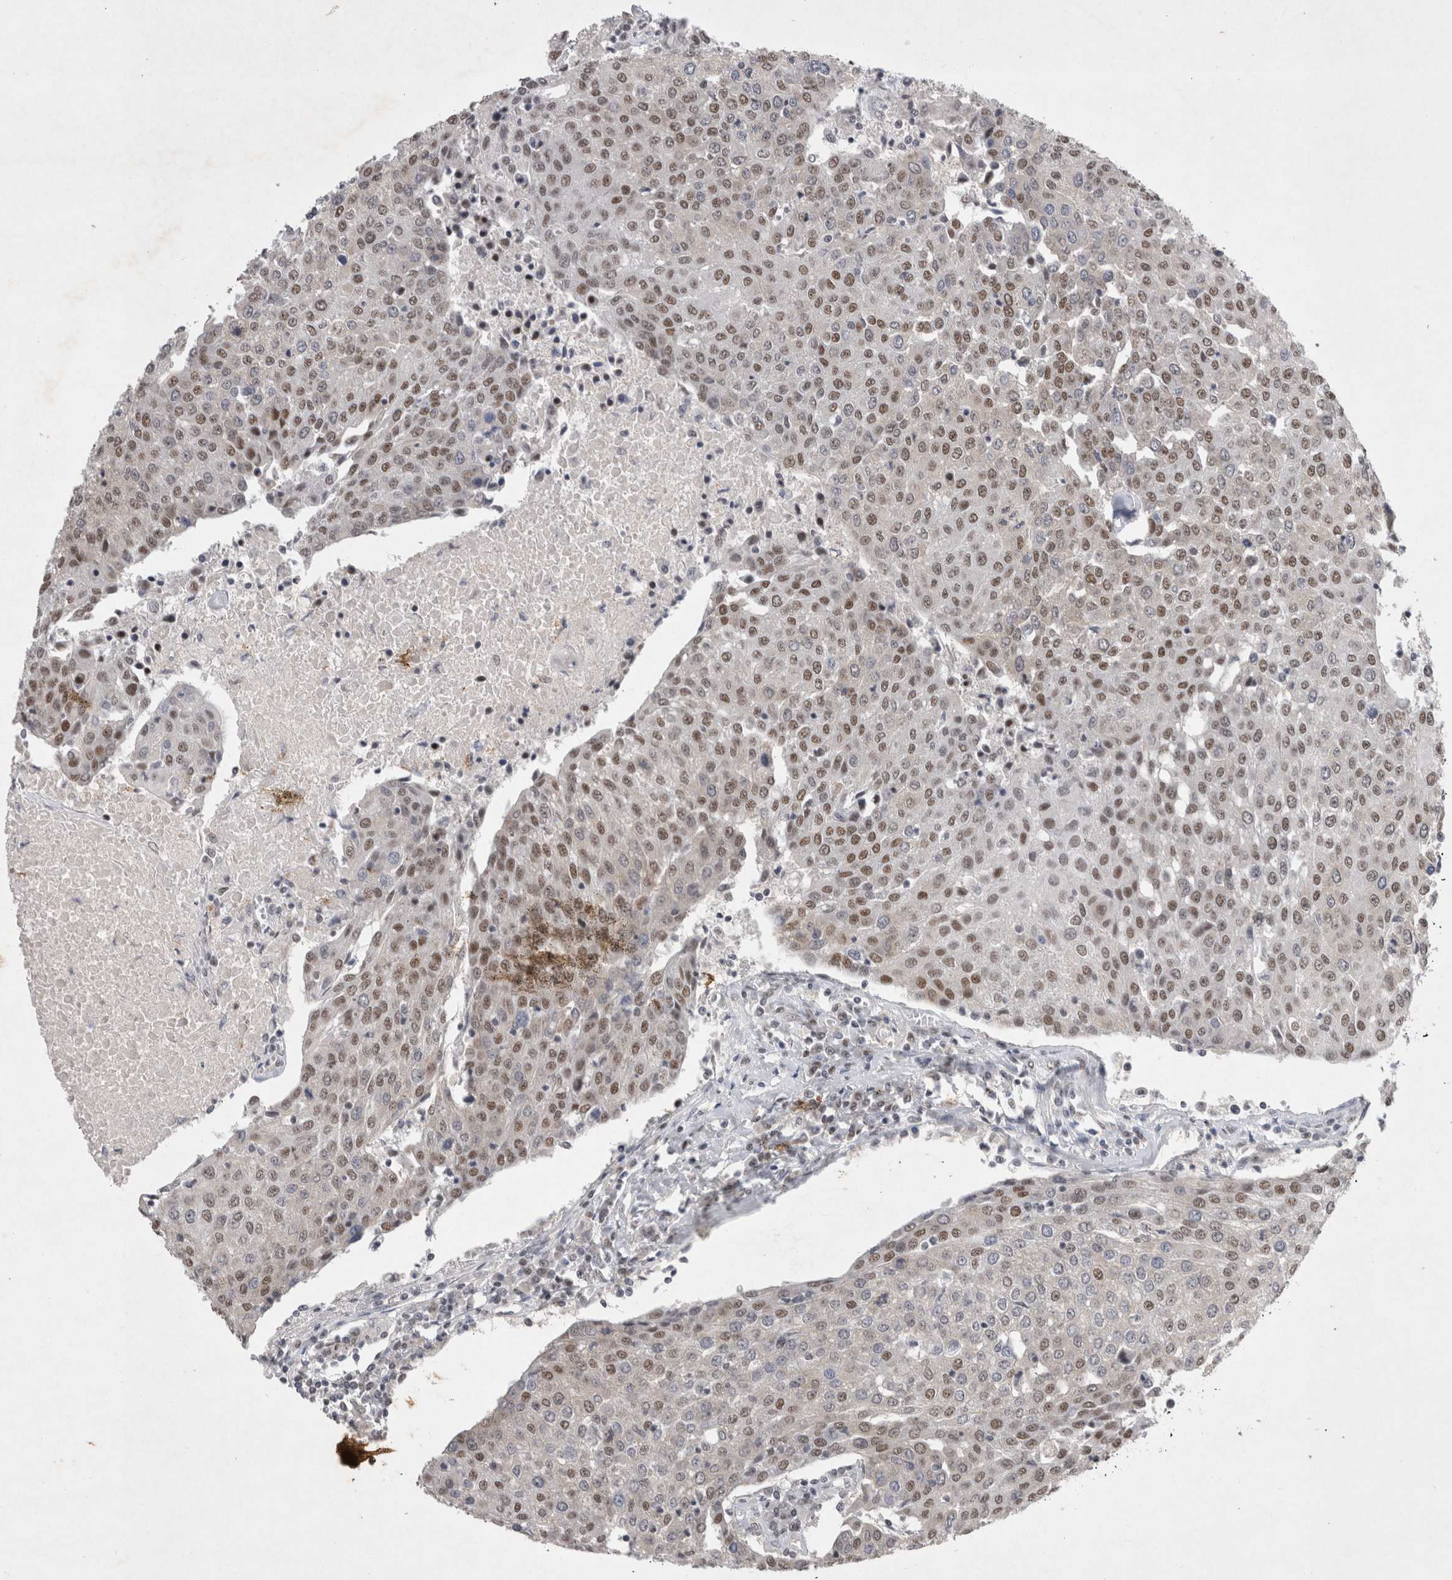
{"staining": {"intensity": "moderate", "quantity": "25%-75%", "location": "nuclear"}, "tissue": "urothelial cancer", "cell_type": "Tumor cells", "image_type": "cancer", "snomed": [{"axis": "morphology", "description": "Urothelial carcinoma, High grade"}, {"axis": "topography", "description": "Urinary bladder"}], "caption": "Tumor cells reveal medium levels of moderate nuclear expression in about 25%-75% of cells in urothelial cancer.", "gene": "RBM6", "patient": {"sex": "female", "age": 85}}